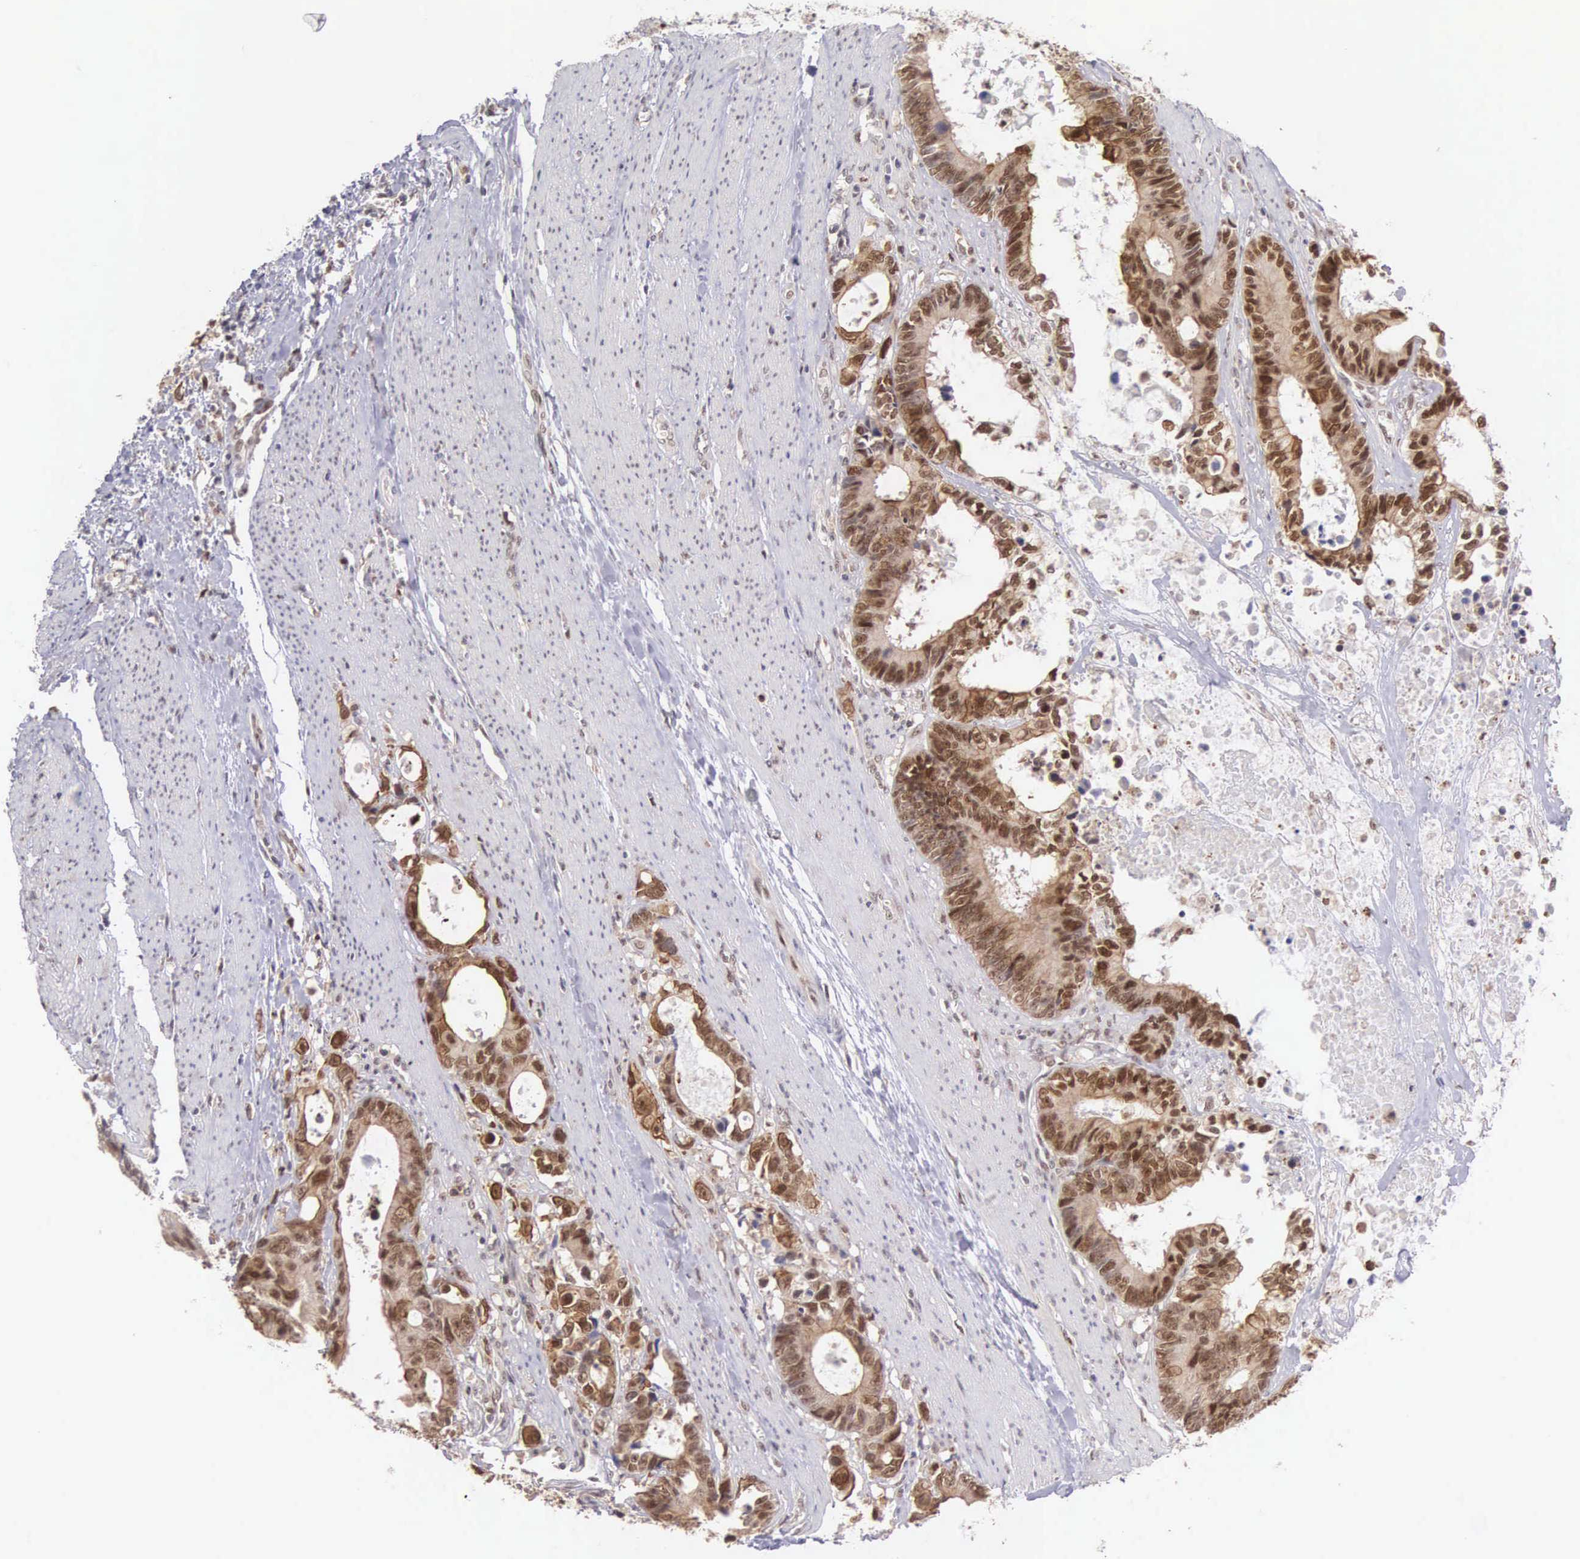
{"staining": {"intensity": "moderate", "quantity": "25%-75%", "location": "cytoplasmic/membranous,nuclear"}, "tissue": "colorectal cancer", "cell_type": "Tumor cells", "image_type": "cancer", "snomed": [{"axis": "morphology", "description": "Adenocarcinoma, NOS"}, {"axis": "topography", "description": "Rectum"}], "caption": "High-power microscopy captured an immunohistochemistry image of colorectal adenocarcinoma, revealing moderate cytoplasmic/membranous and nuclear positivity in about 25%-75% of tumor cells.", "gene": "GRK3", "patient": {"sex": "female", "age": 98}}